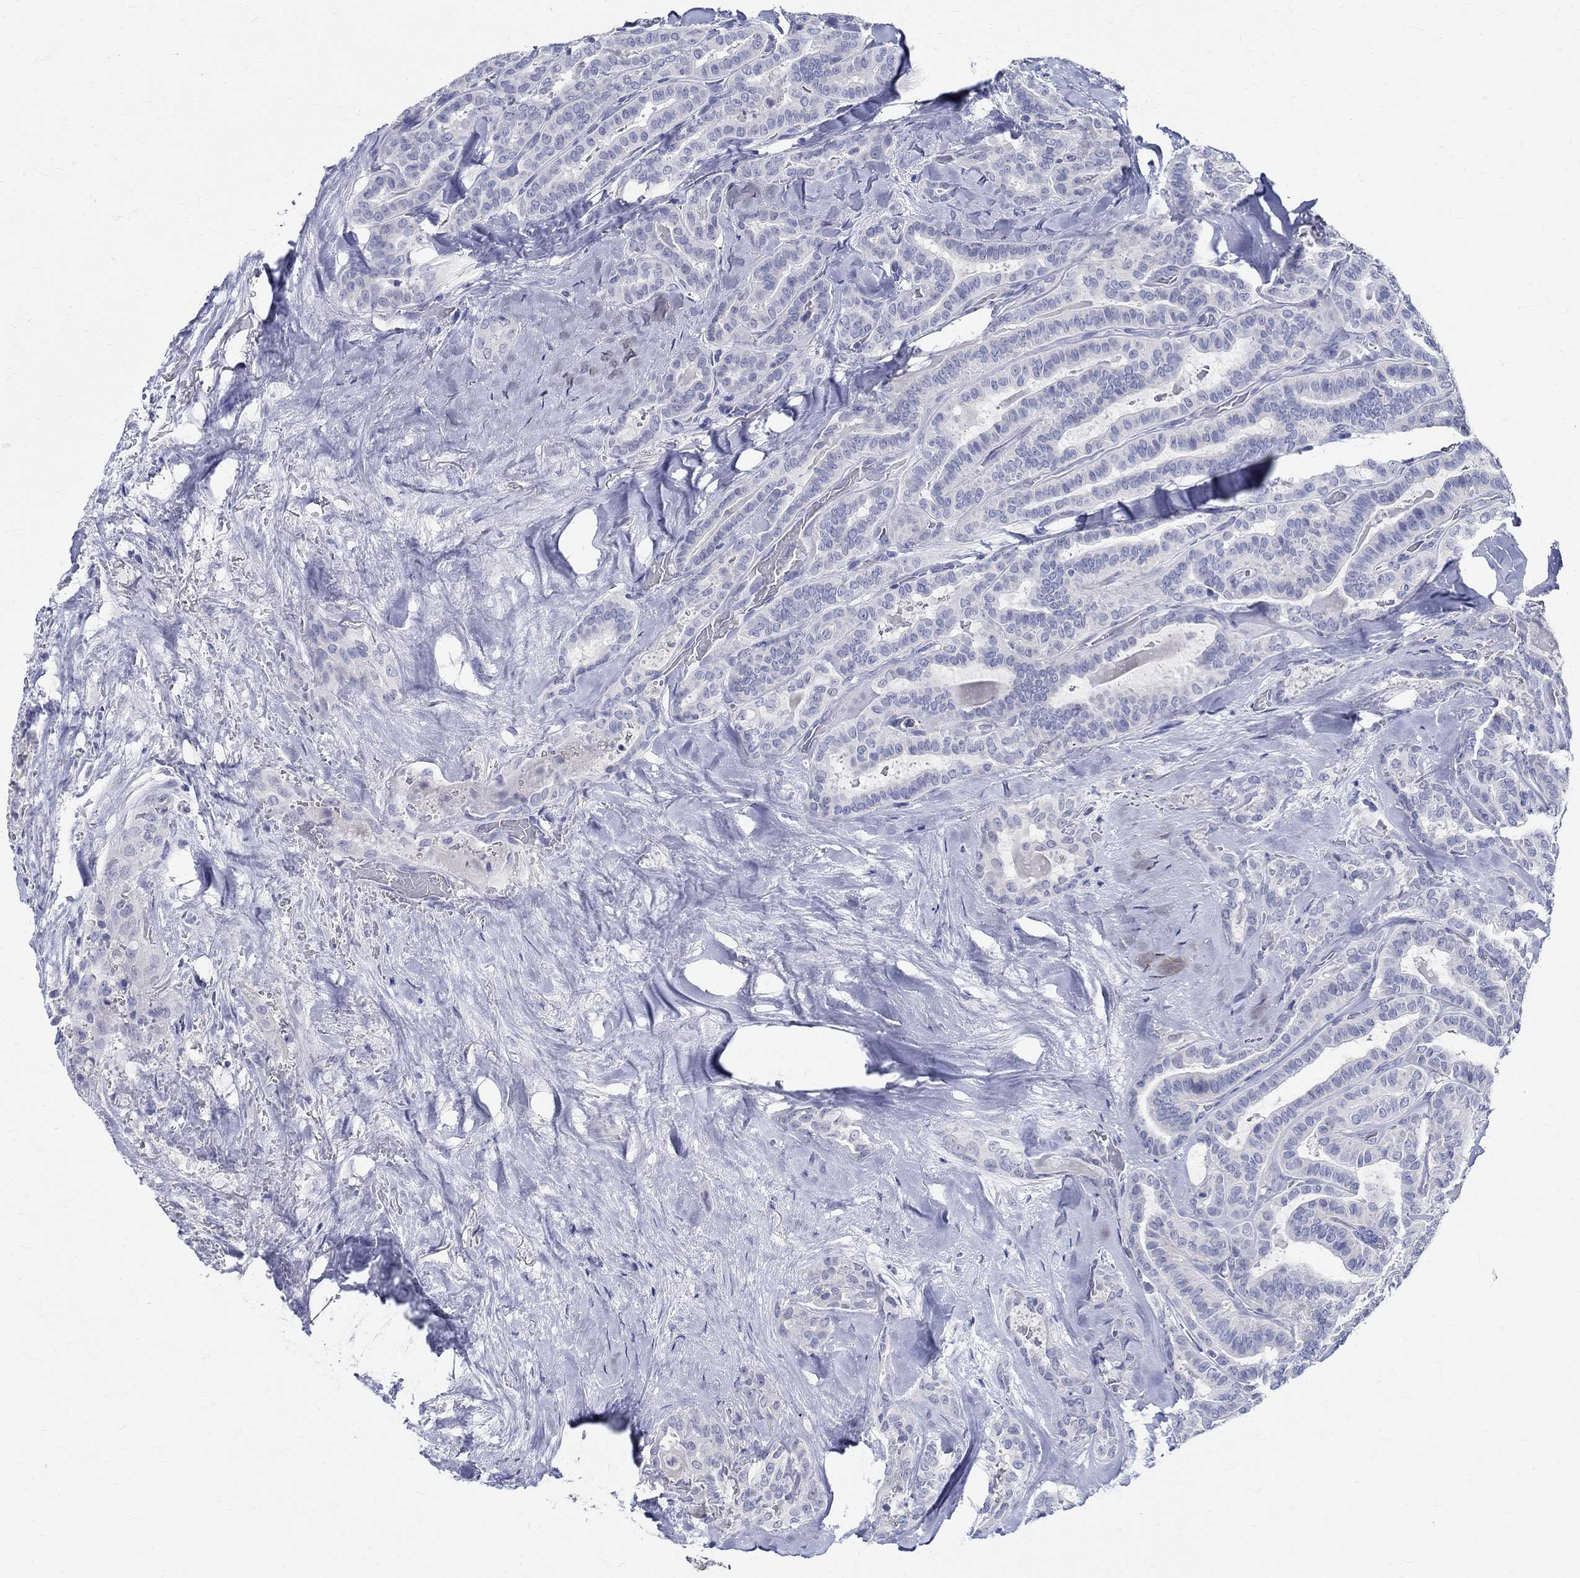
{"staining": {"intensity": "negative", "quantity": "none", "location": "none"}, "tissue": "thyroid cancer", "cell_type": "Tumor cells", "image_type": "cancer", "snomed": [{"axis": "morphology", "description": "Papillary adenocarcinoma, NOS"}, {"axis": "topography", "description": "Thyroid gland"}], "caption": "Immunohistochemical staining of thyroid papillary adenocarcinoma displays no significant expression in tumor cells. (Immunohistochemistry (ihc), brightfield microscopy, high magnification).", "gene": "CETN1", "patient": {"sex": "female", "age": 39}}